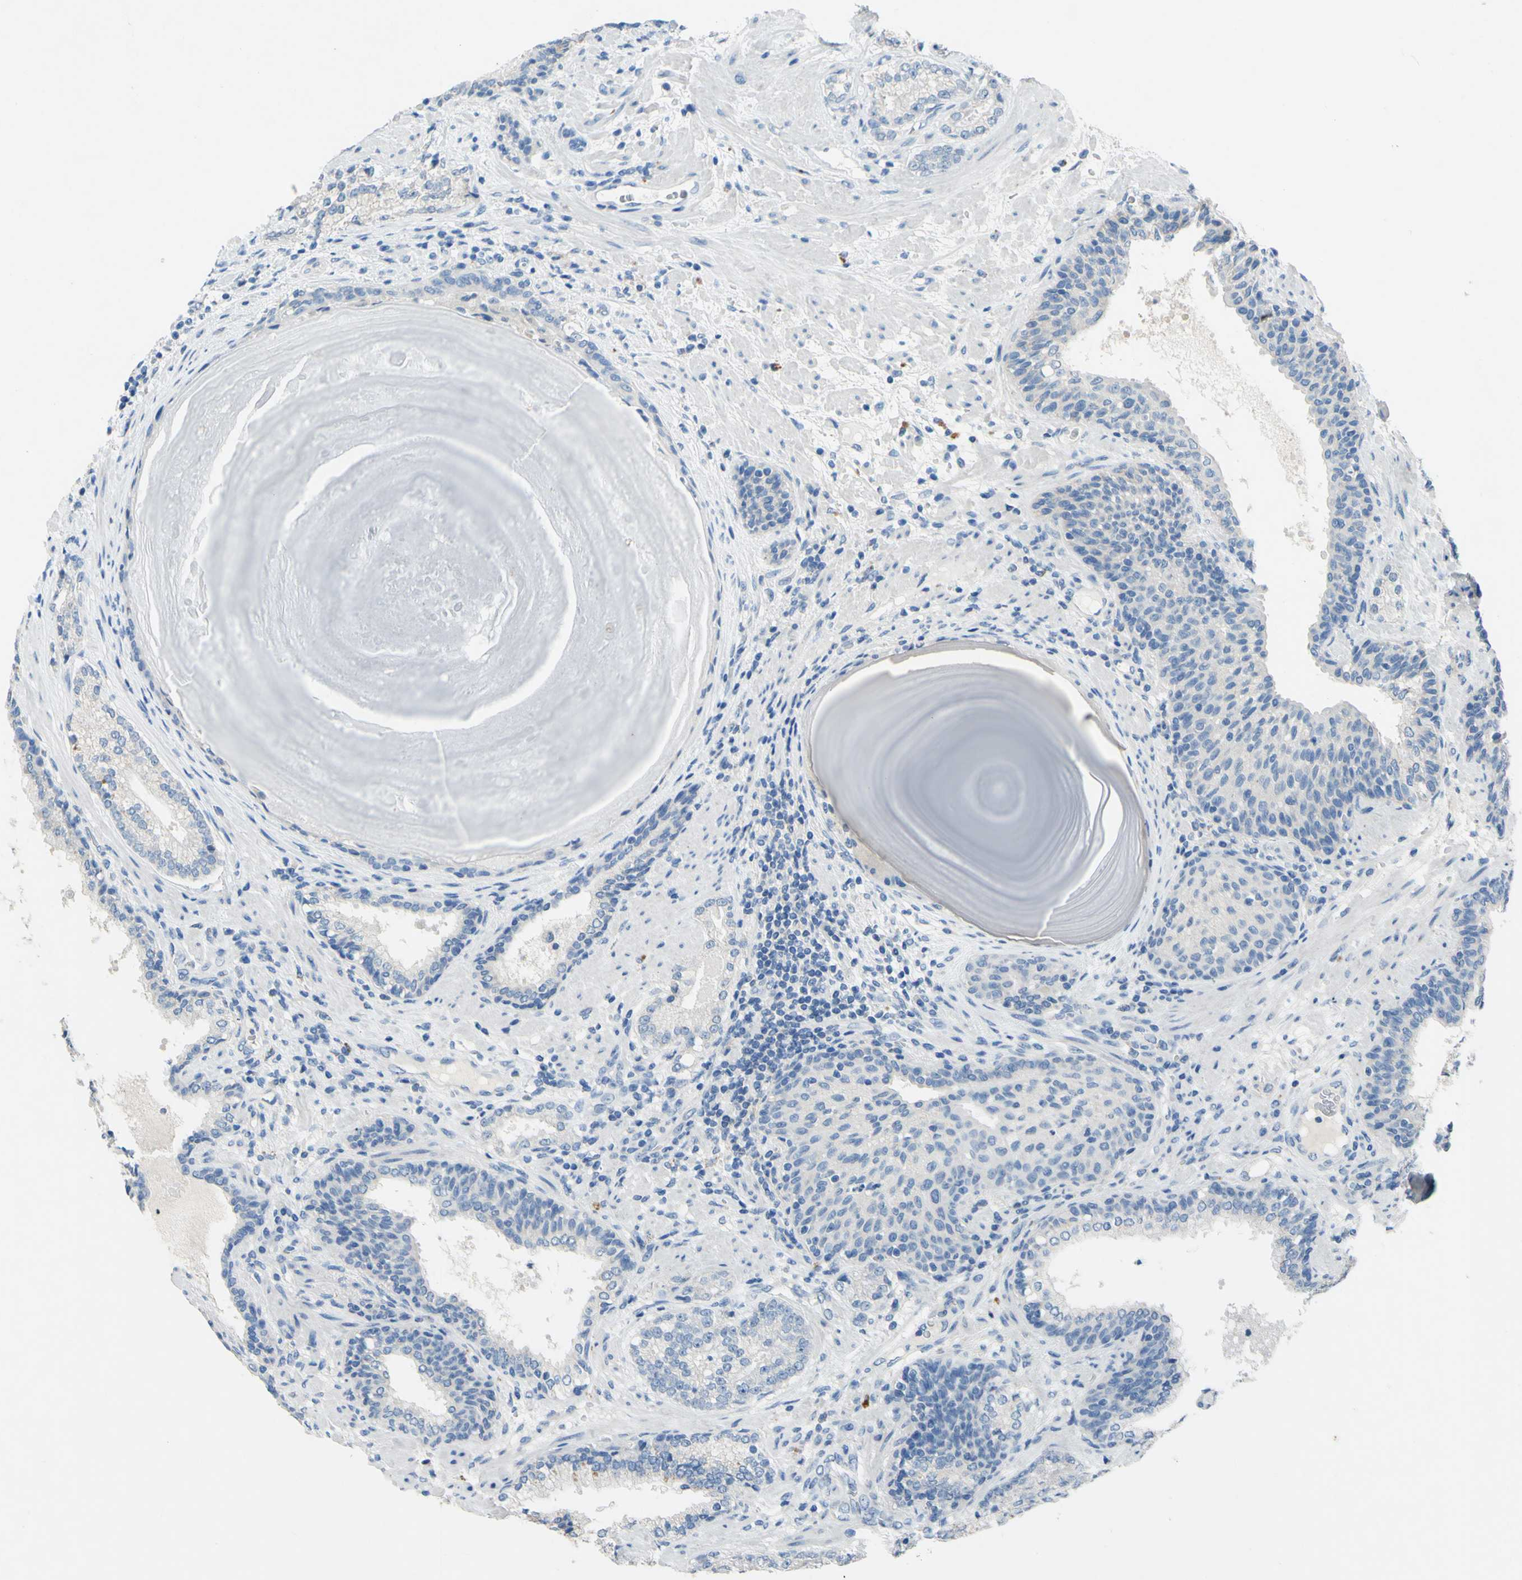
{"staining": {"intensity": "negative", "quantity": "none", "location": "none"}, "tissue": "prostate cancer", "cell_type": "Tumor cells", "image_type": "cancer", "snomed": [{"axis": "morphology", "description": "Adenocarcinoma, High grade"}, {"axis": "topography", "description": "Prostate"}], "caption": "DAB immunohistochemical staining of human high-grade adenocarcinoma (prostate) exhibits no significant staining in tumor cells.", "gene": "CDH10", "patient": {"sex": "male", "age": 61}}